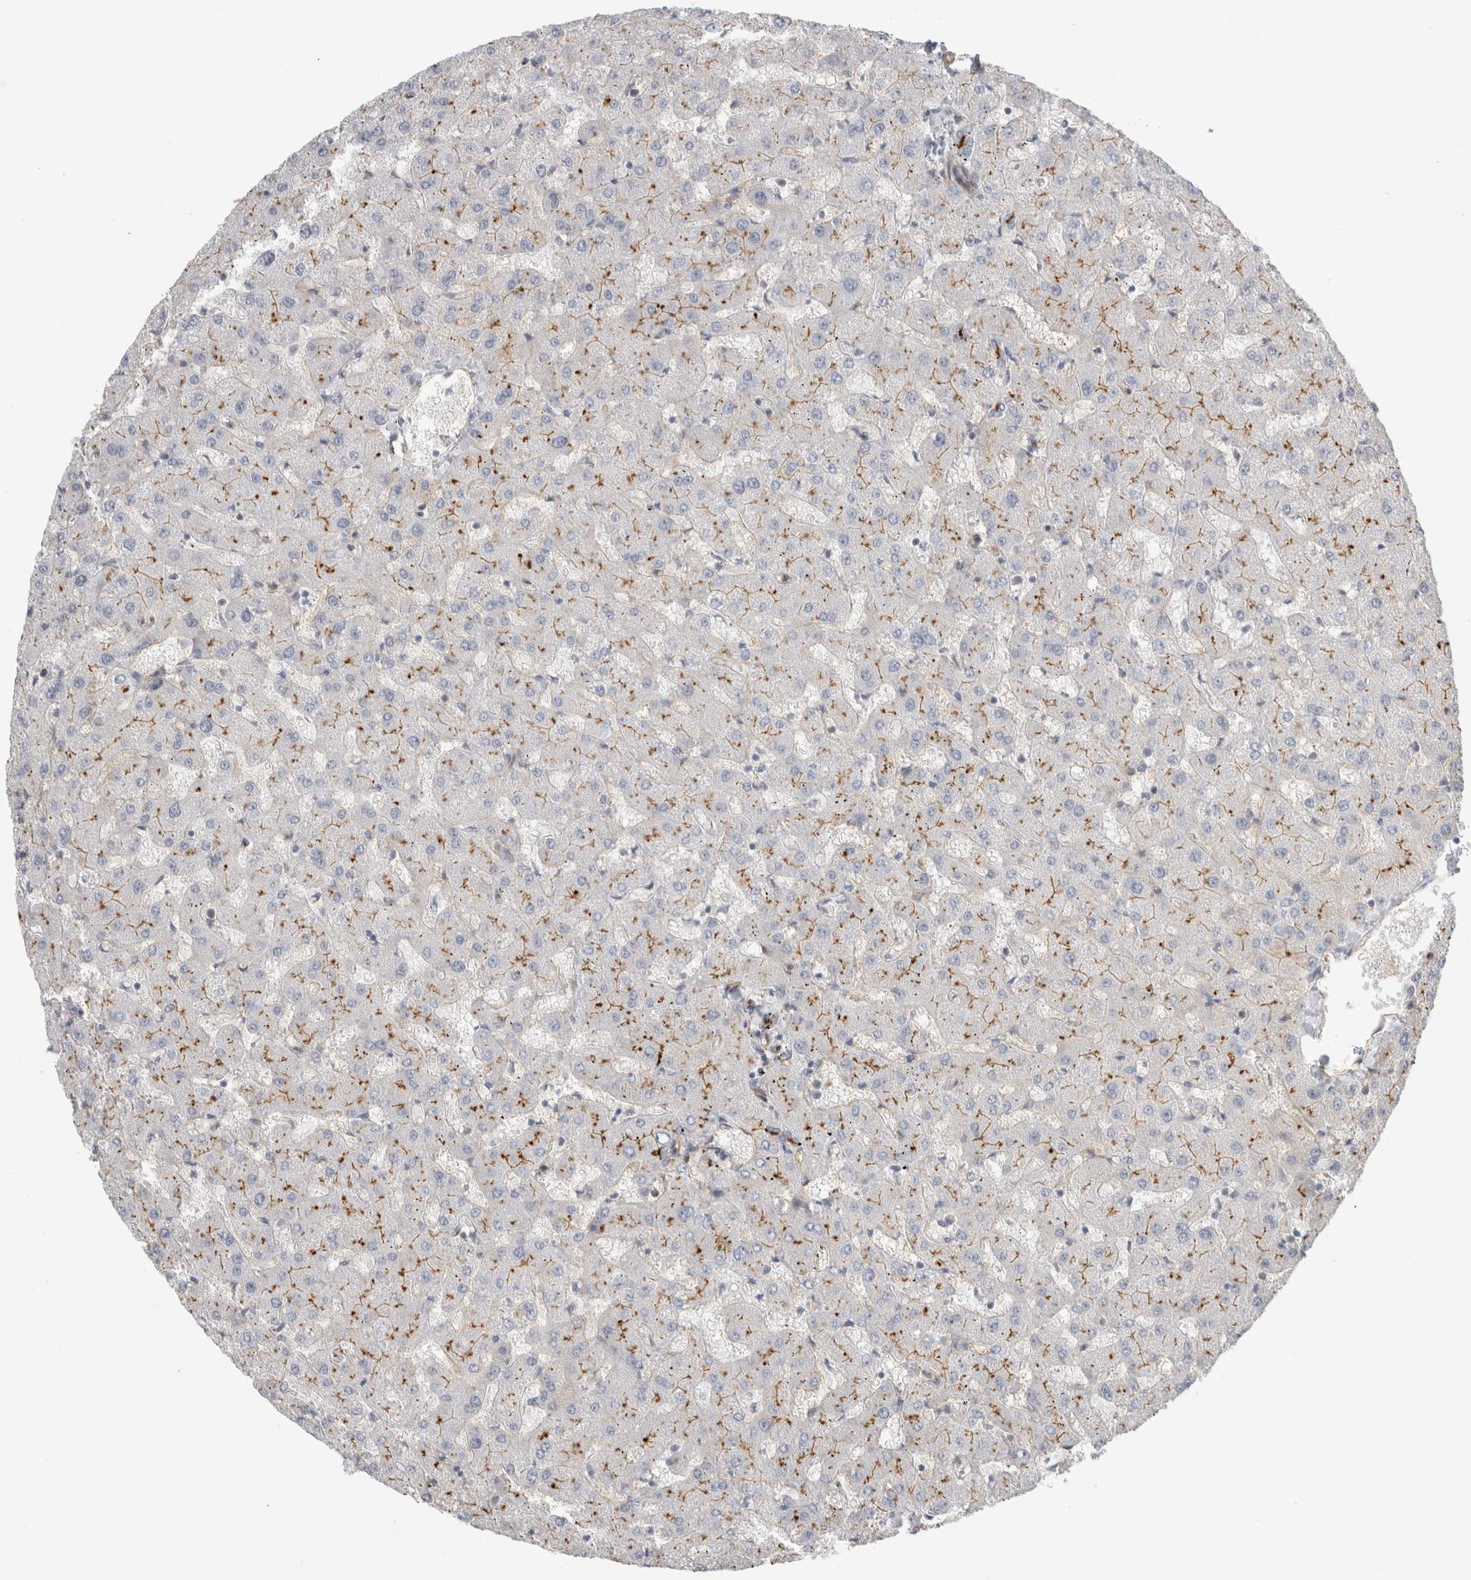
{"staining": {"intensity": "strong", "quantity": "25%-75%", "location": "cytoplasmic/membranous"}, "tissue": "liver", "cell_type": "Cholangiocytes", "image_type": "normal", "snomed": [{"axis": "morphology", "description": "Normal tissue, NOS"}, {"axis": "topography", "description": "Liver"}], "caption": "A brown stain highlights strong cytoplasmic/membranous expression of a protein in cholangiocytes of benign liver.", "gene": "VANGL1", "patient": {"sex": "female", "age": 63}}